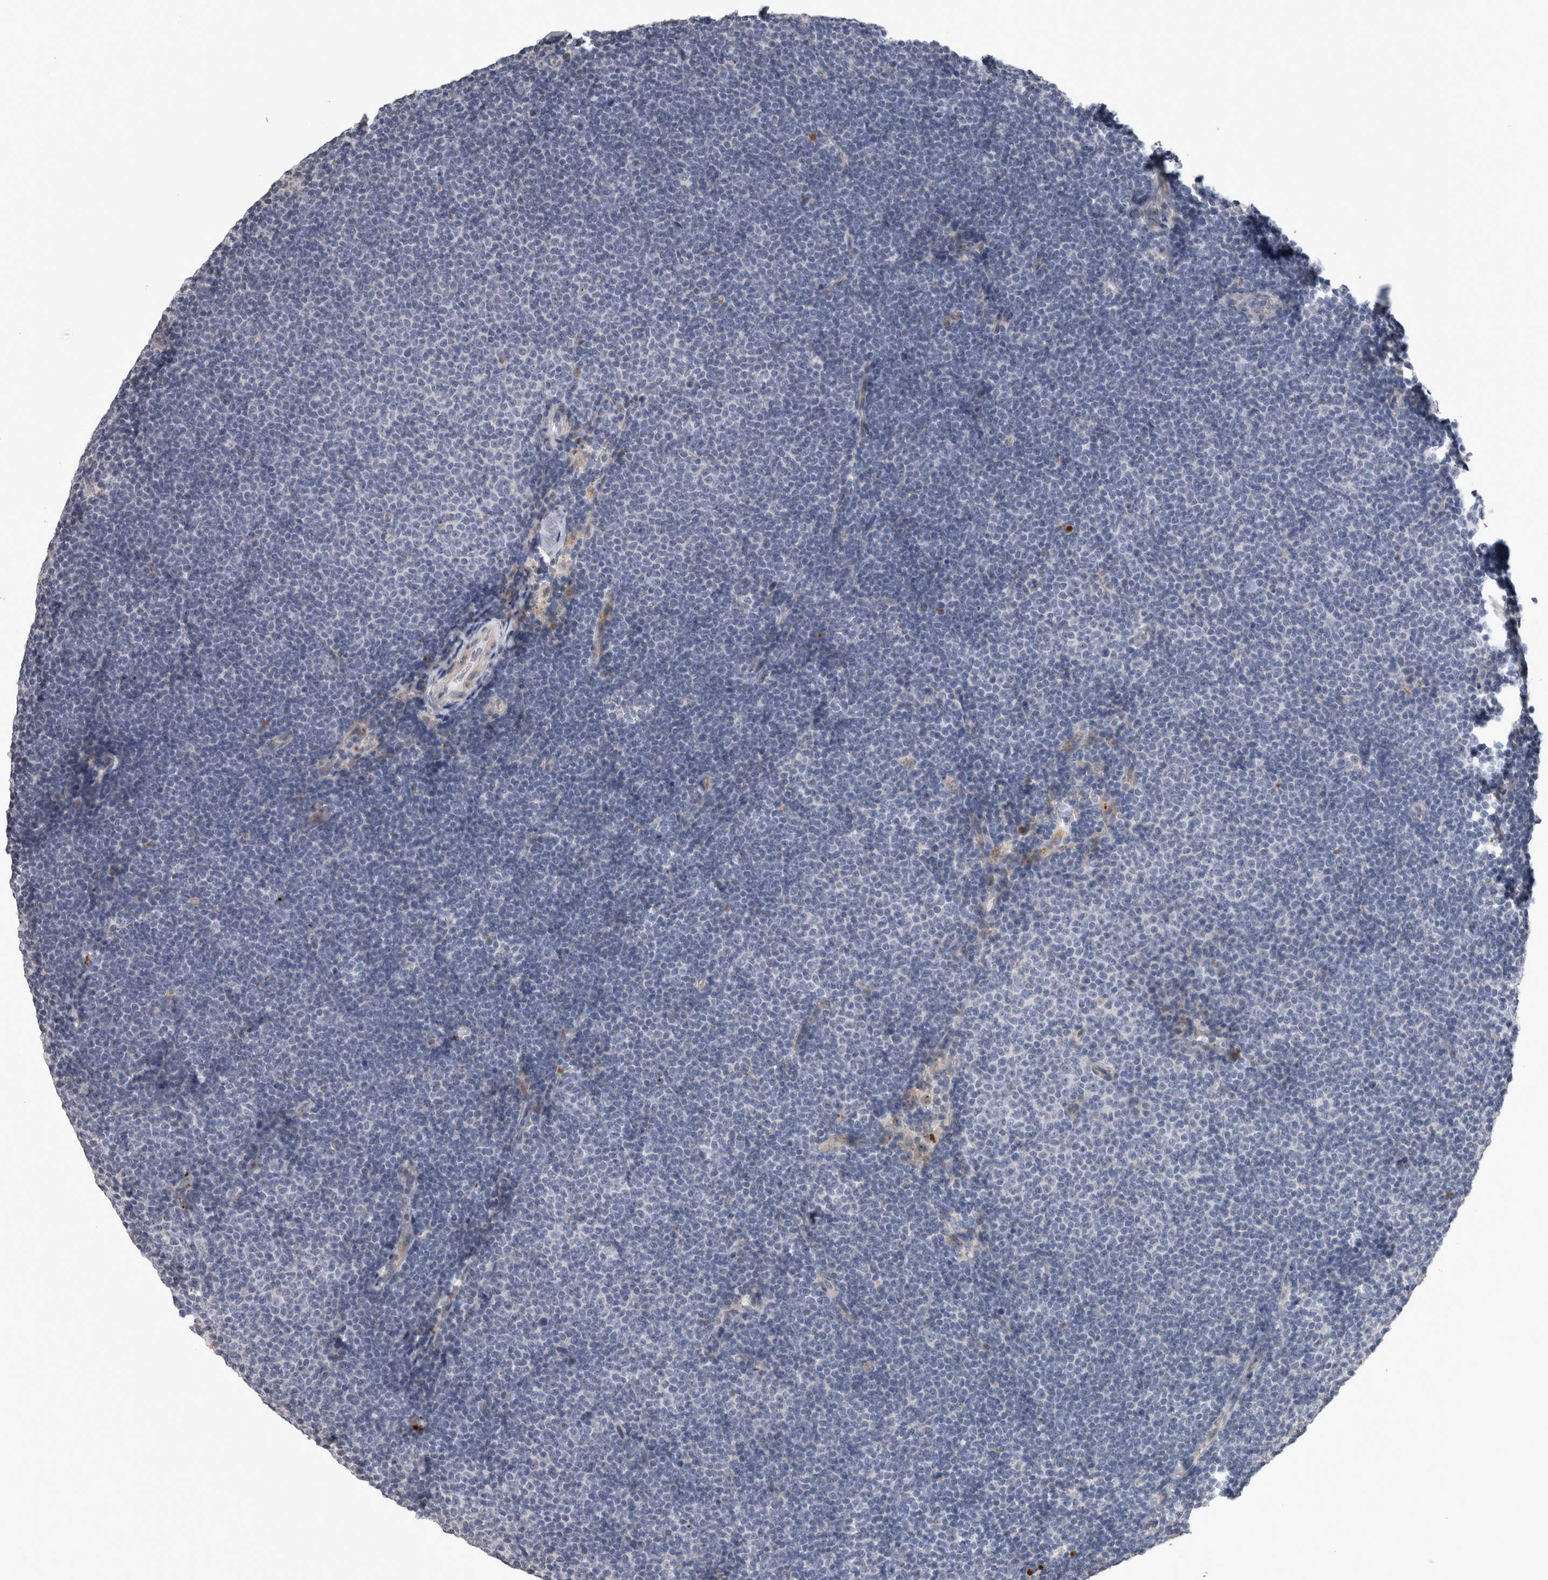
{"staining": {"intensity": "negative", "quantity": "none", "location": "none"}, "tissue": "lymphoma", "cell_type": "Tumor cells", "image_type": "cancer", "snomed": [{"axis": "morphology", "description": "Malignant lymphoma, non-Hodgkin's type, Low grade"}, {"axis": "topography", "description": "Lymph node"}], "caption": "Immunohistochemistry photomicrograph of neoplastic tissue: lymphoma stained with DAB reveals no significant protein expression in tumor cells. Brightfield microscopy of IHC stained with DAB (3,3'-diaminobenzidine) (brown) and hematoxylin (blue), captured at high magnification.", "gene": "STC1", "patient": {"sex": "female", "age": 53}}